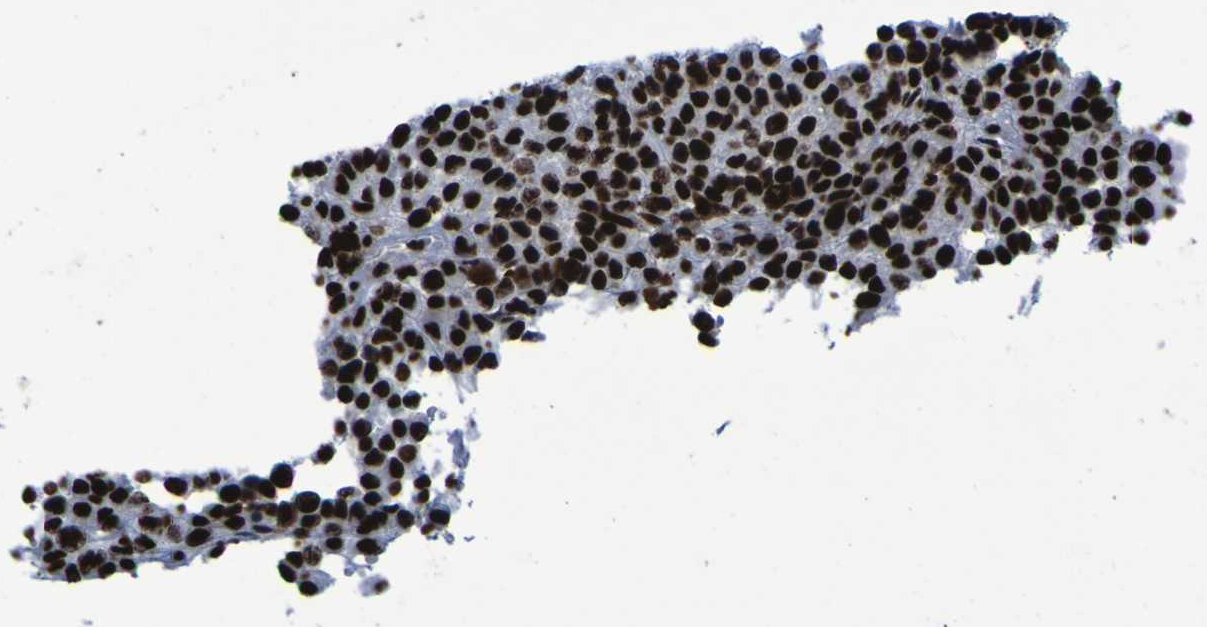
{"staining": {"intensity": "strong", "quantity": ">75%", "location": "nuclear"}, "tissue": "melanoma", "cell_type": "Tumor cells", "image_type": "cancer", "snomed": [{"axis": "morphology", "description": "Malignant melanoma, Metastatic site"}, {"axis": "topography", "description": "Pancreas"}], "caption": "Brown immunohistochemical staining in melanoma reveals strong nuclear positivity in about >75% of tumor cells.", "gene": "NPM1", "patient": {"sex": "female", "age": 30}}